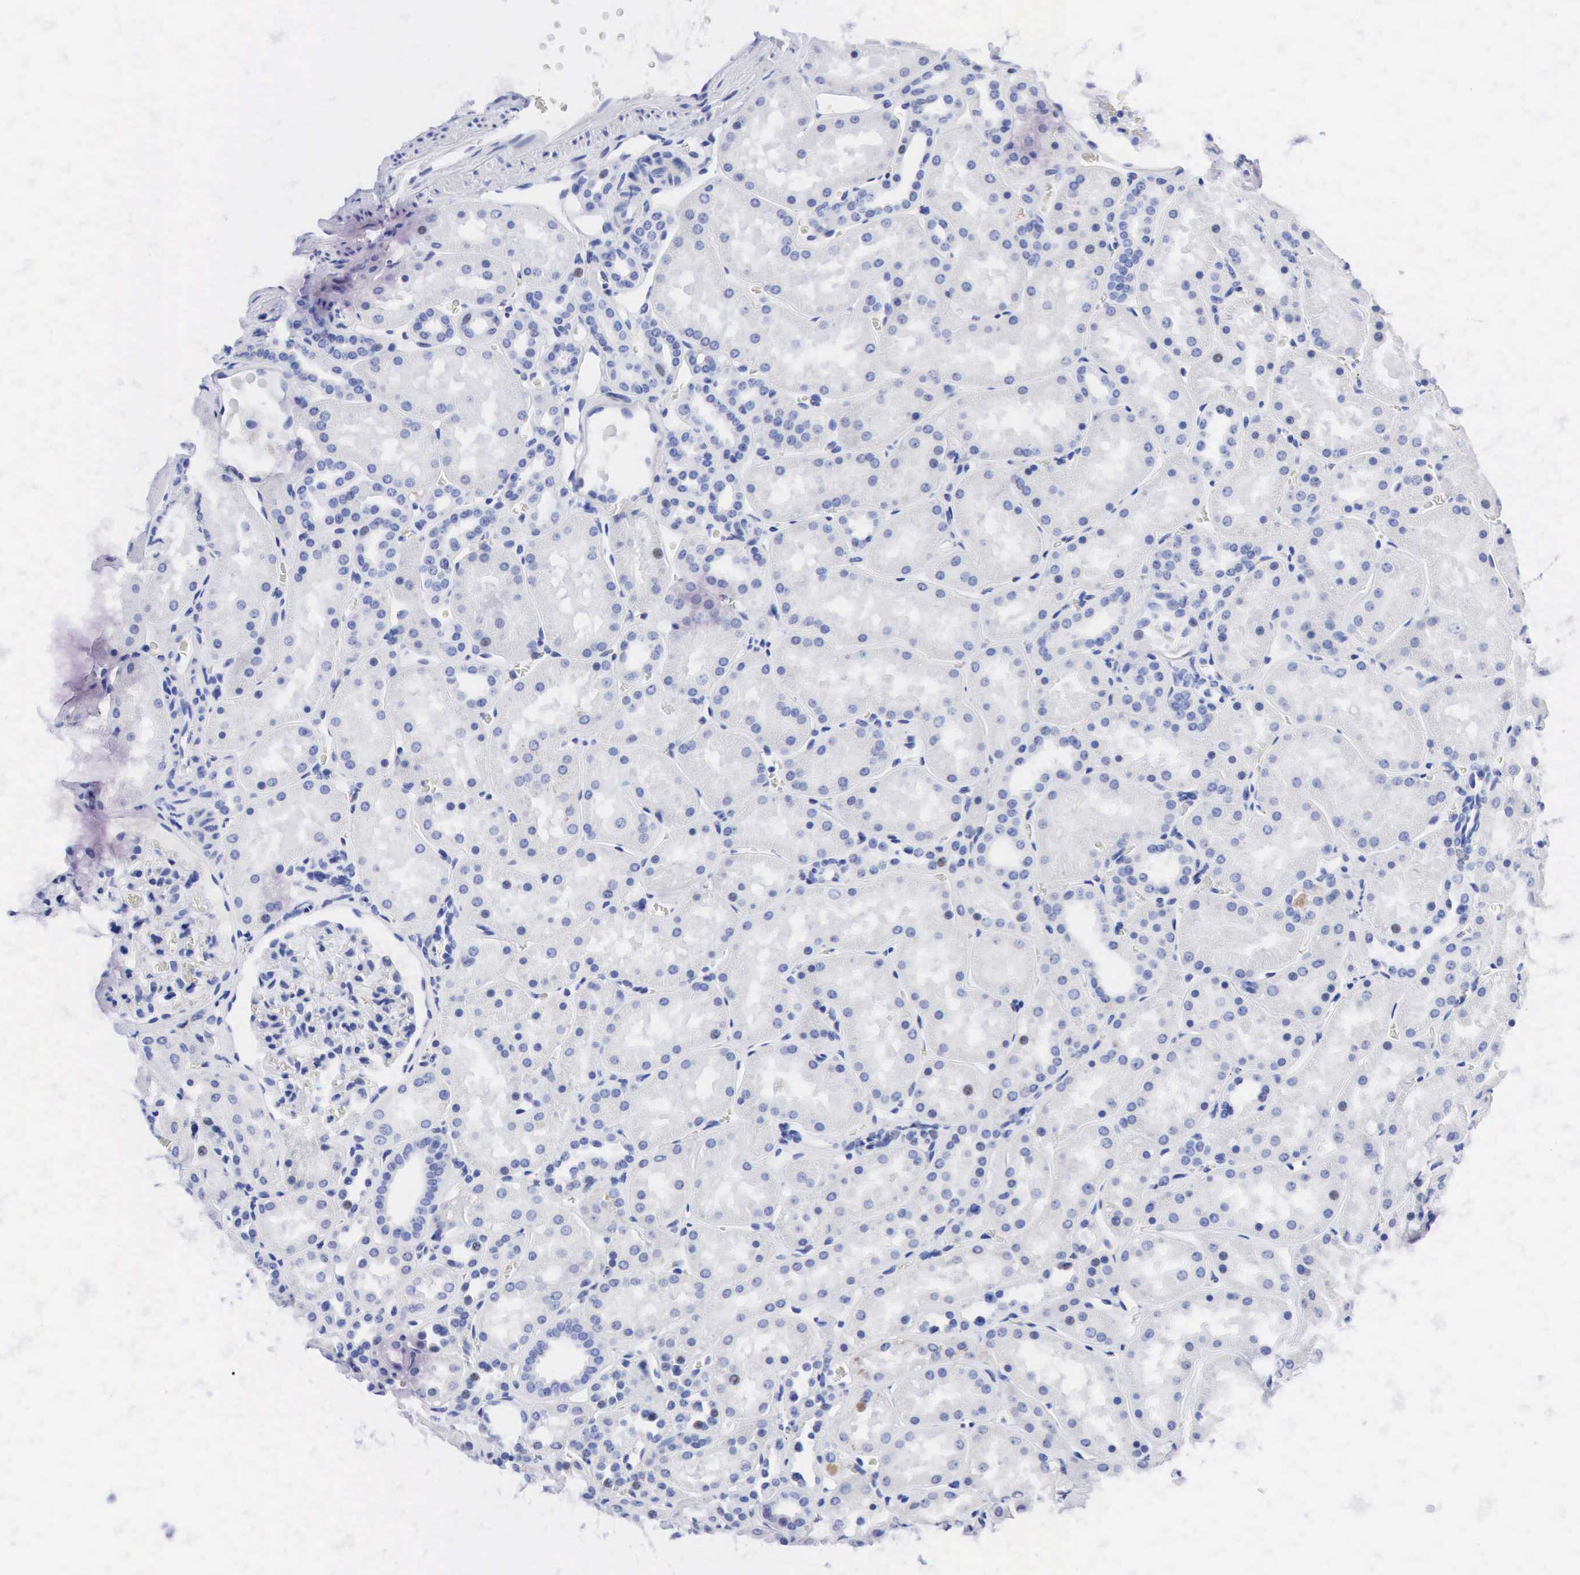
{"staining": {"intensity": "weak", "quantity": "<25%", "location": "nuclear"}, "tissue": "kidney", "cell_type": "Cells in tubules", "image_type": "normal", "snomed": [{"axis": "morphology", "description": "Normal tissue, NOS"}, {"axis": "topography", "description": "Kidney"}], "caption": "There is no significant positivity in cells in tubules of kidney. (IHC, brightfield microscopy, high magnification).", "gene": "PTH", "patient": {"sex": "female", "age": 52}}